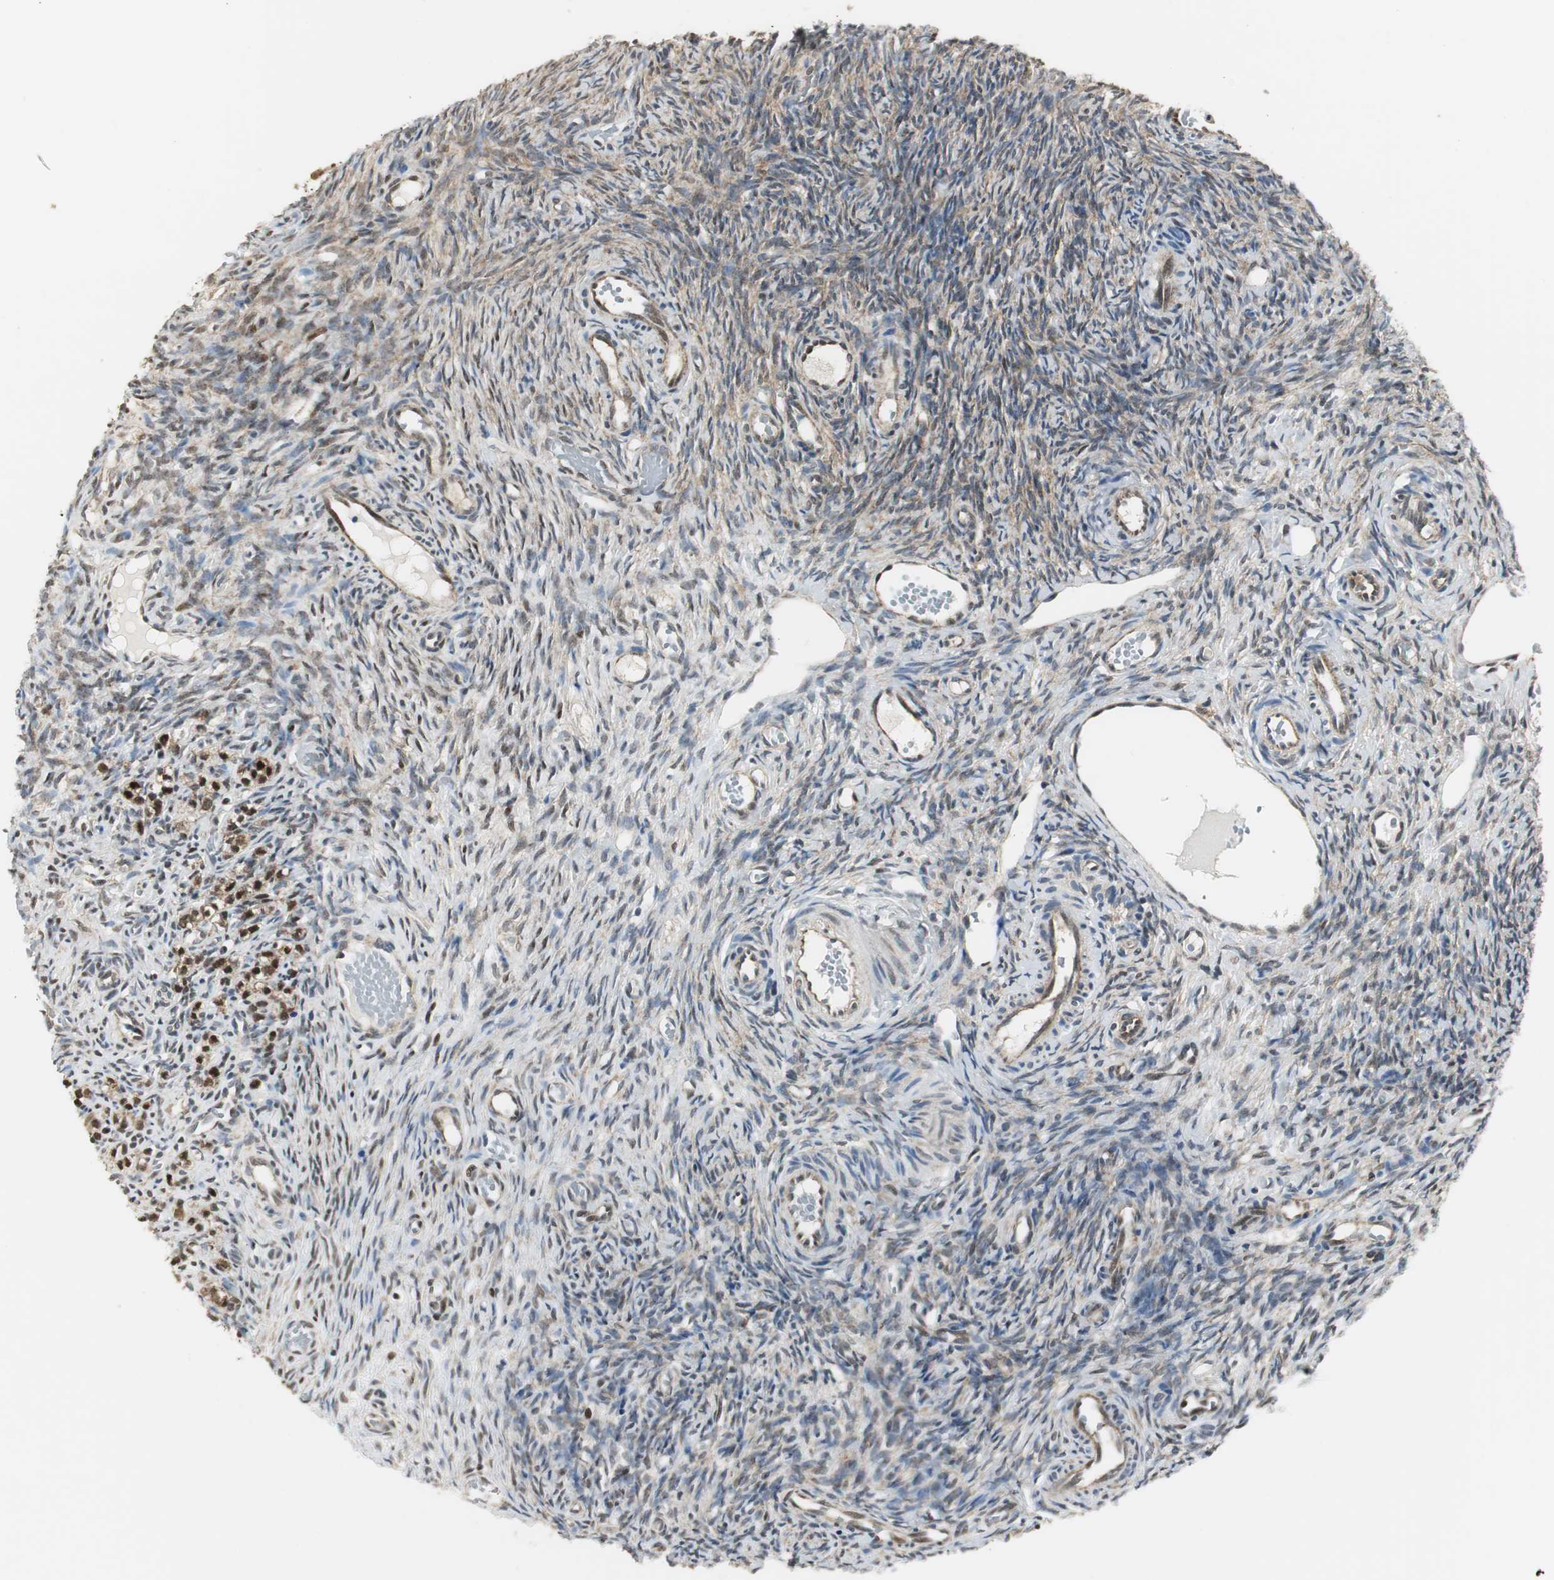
{"staining": {"intensity": "weak", "quantity": ">75%", "location": "cytoplasmic/membranous"}, "tissue": "ovary", "cell_type": "Ovarian stroma cells", "image_type": "normal", "snomed": [{"axis": "morphology", "description": "Normal tissue, NOS"}, {"axis": "topography", "description": "Ovary"}], "caption": "Ovary stained for a protein (brown) exhibits weak cytoplasmic/membranous positive expression in about >75% of ovarian stroma cells.", "gene": "CCT5", "patient": {"sex": "female", "age": 35}}